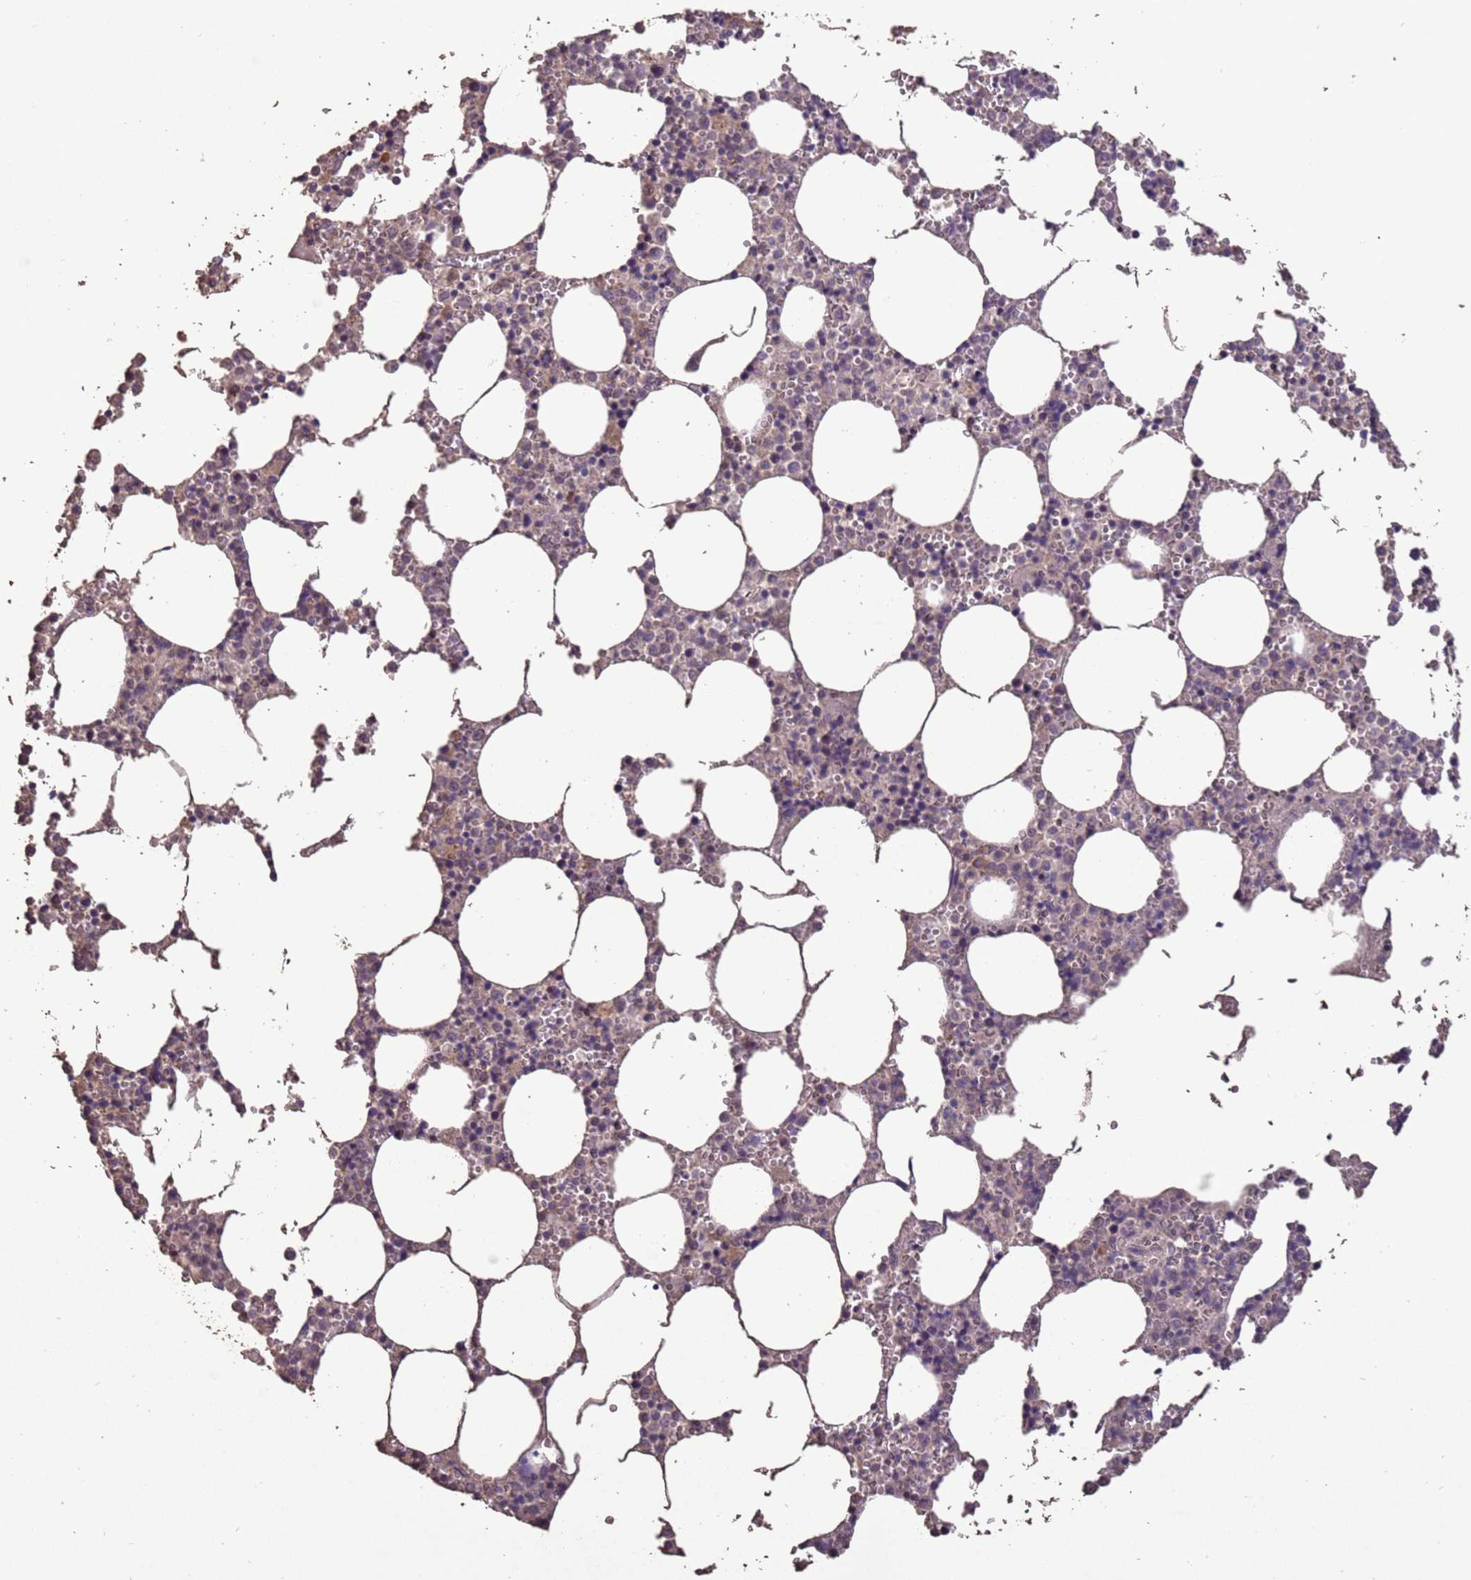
{"staining": {"intensity": "weak", "quantity": "<25%", "location": "cytoplasmic/membranous"}, "tissue": "bone marrow", "cell_type": "Hematopoietic cells", "image_type": "normal", "snomed": [{"axis": "morphology", "description": "Normal tissue, NOS"}, {"axis": "topography", "description": "Bone marrow"}], "caption": "Hematopoietic cells show no significant protein positivity in unremarkable bone marrow.", "gene": "SLC9B2", "patient": {"sex": "female", "age": 64}}